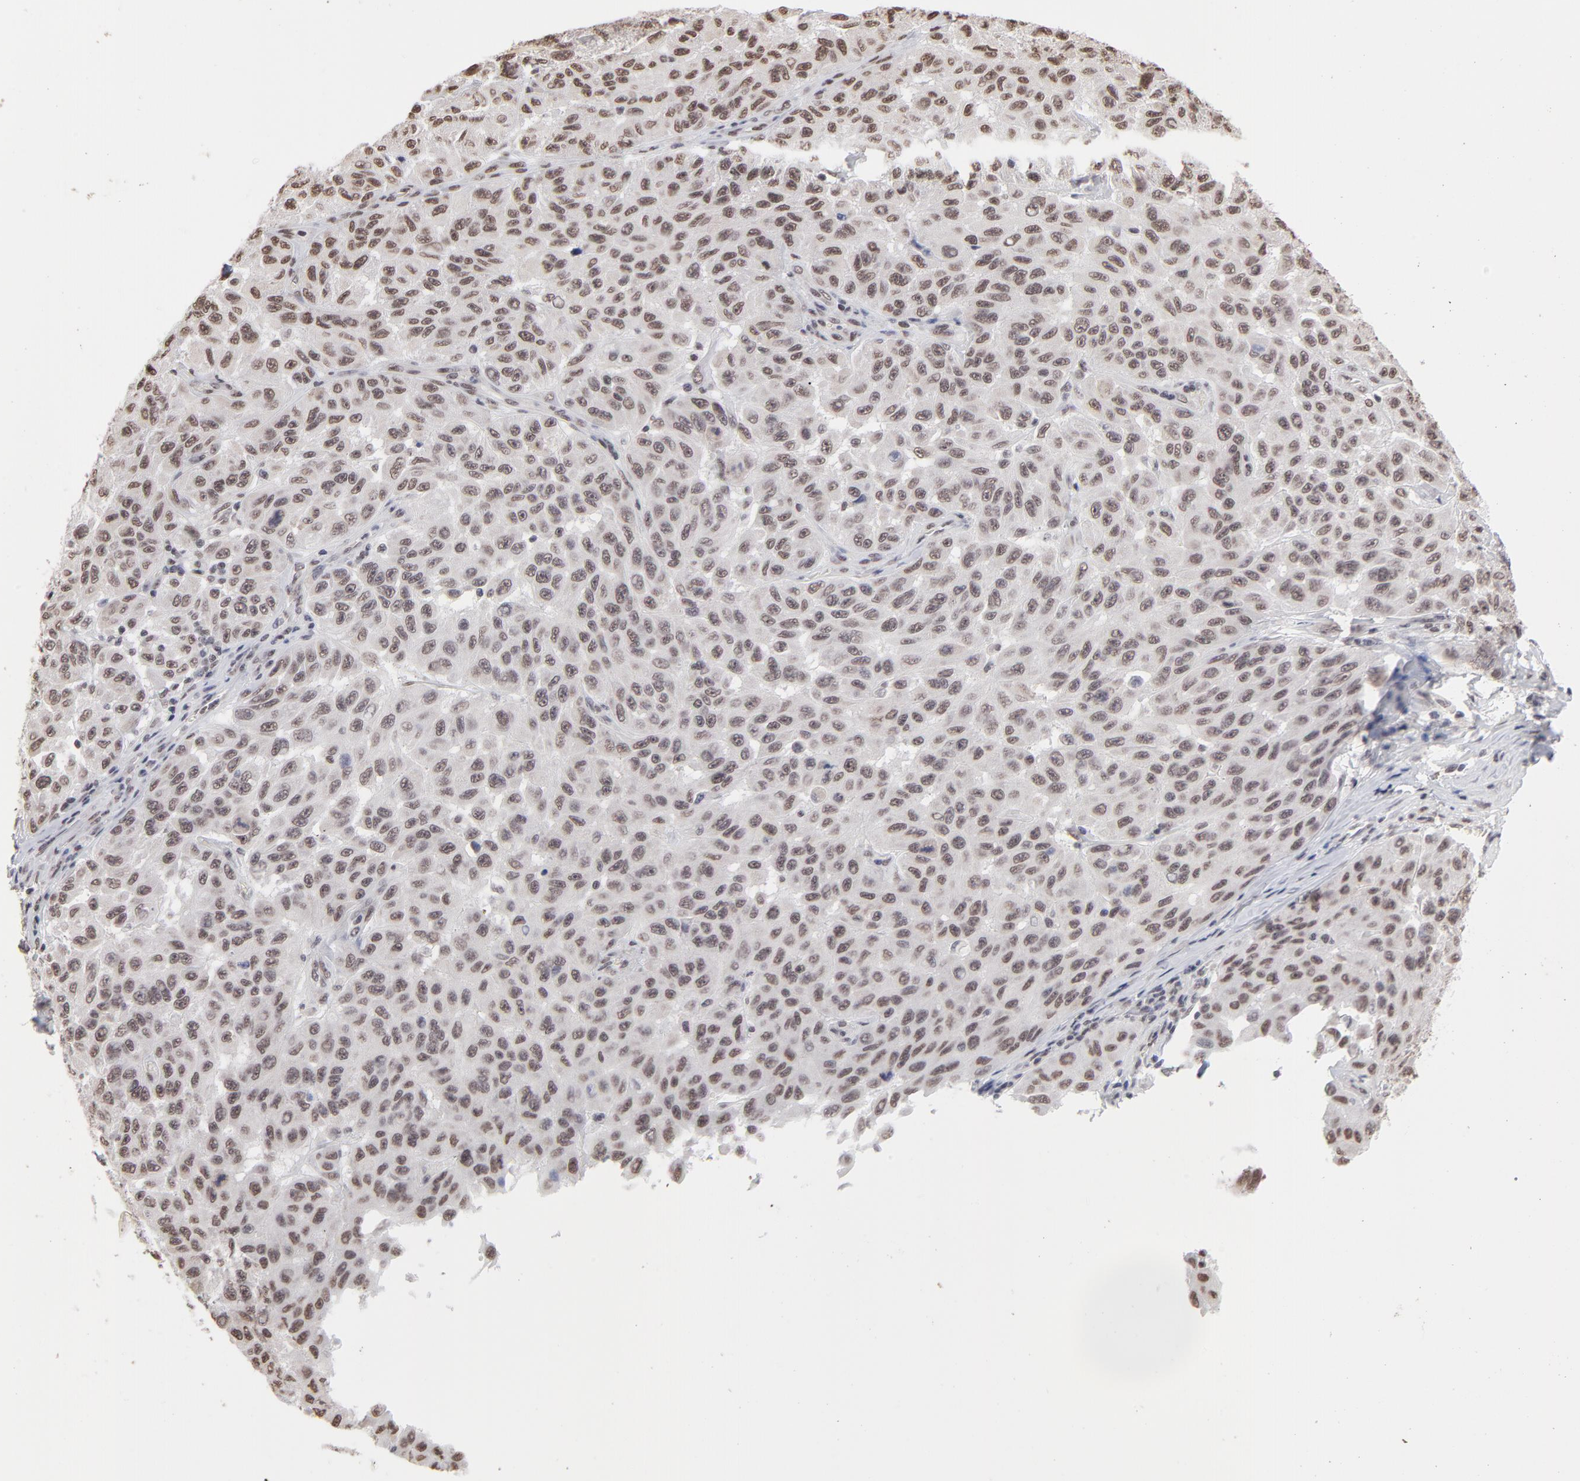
{"staining": {"intensity": "strong", "quantity": "25%-75%", "location": "nuclear"}, "tissue": "melanoma", "cell_type": "Tumor cells", "image_type": "cancer", "snomed": [{"axis": "morphology", "description": "Malignant melanoma, NOS"}, {"axis": "topography", "description": "Skin"}], "caption": "Immunohistochemical staining of human malignant melanoma shows high levels of strong nuclear protein staining in approximately 25%-75% of tumor cells.", "gene": "ZNF3", "patient": {"sex": "male", "age": 30}}